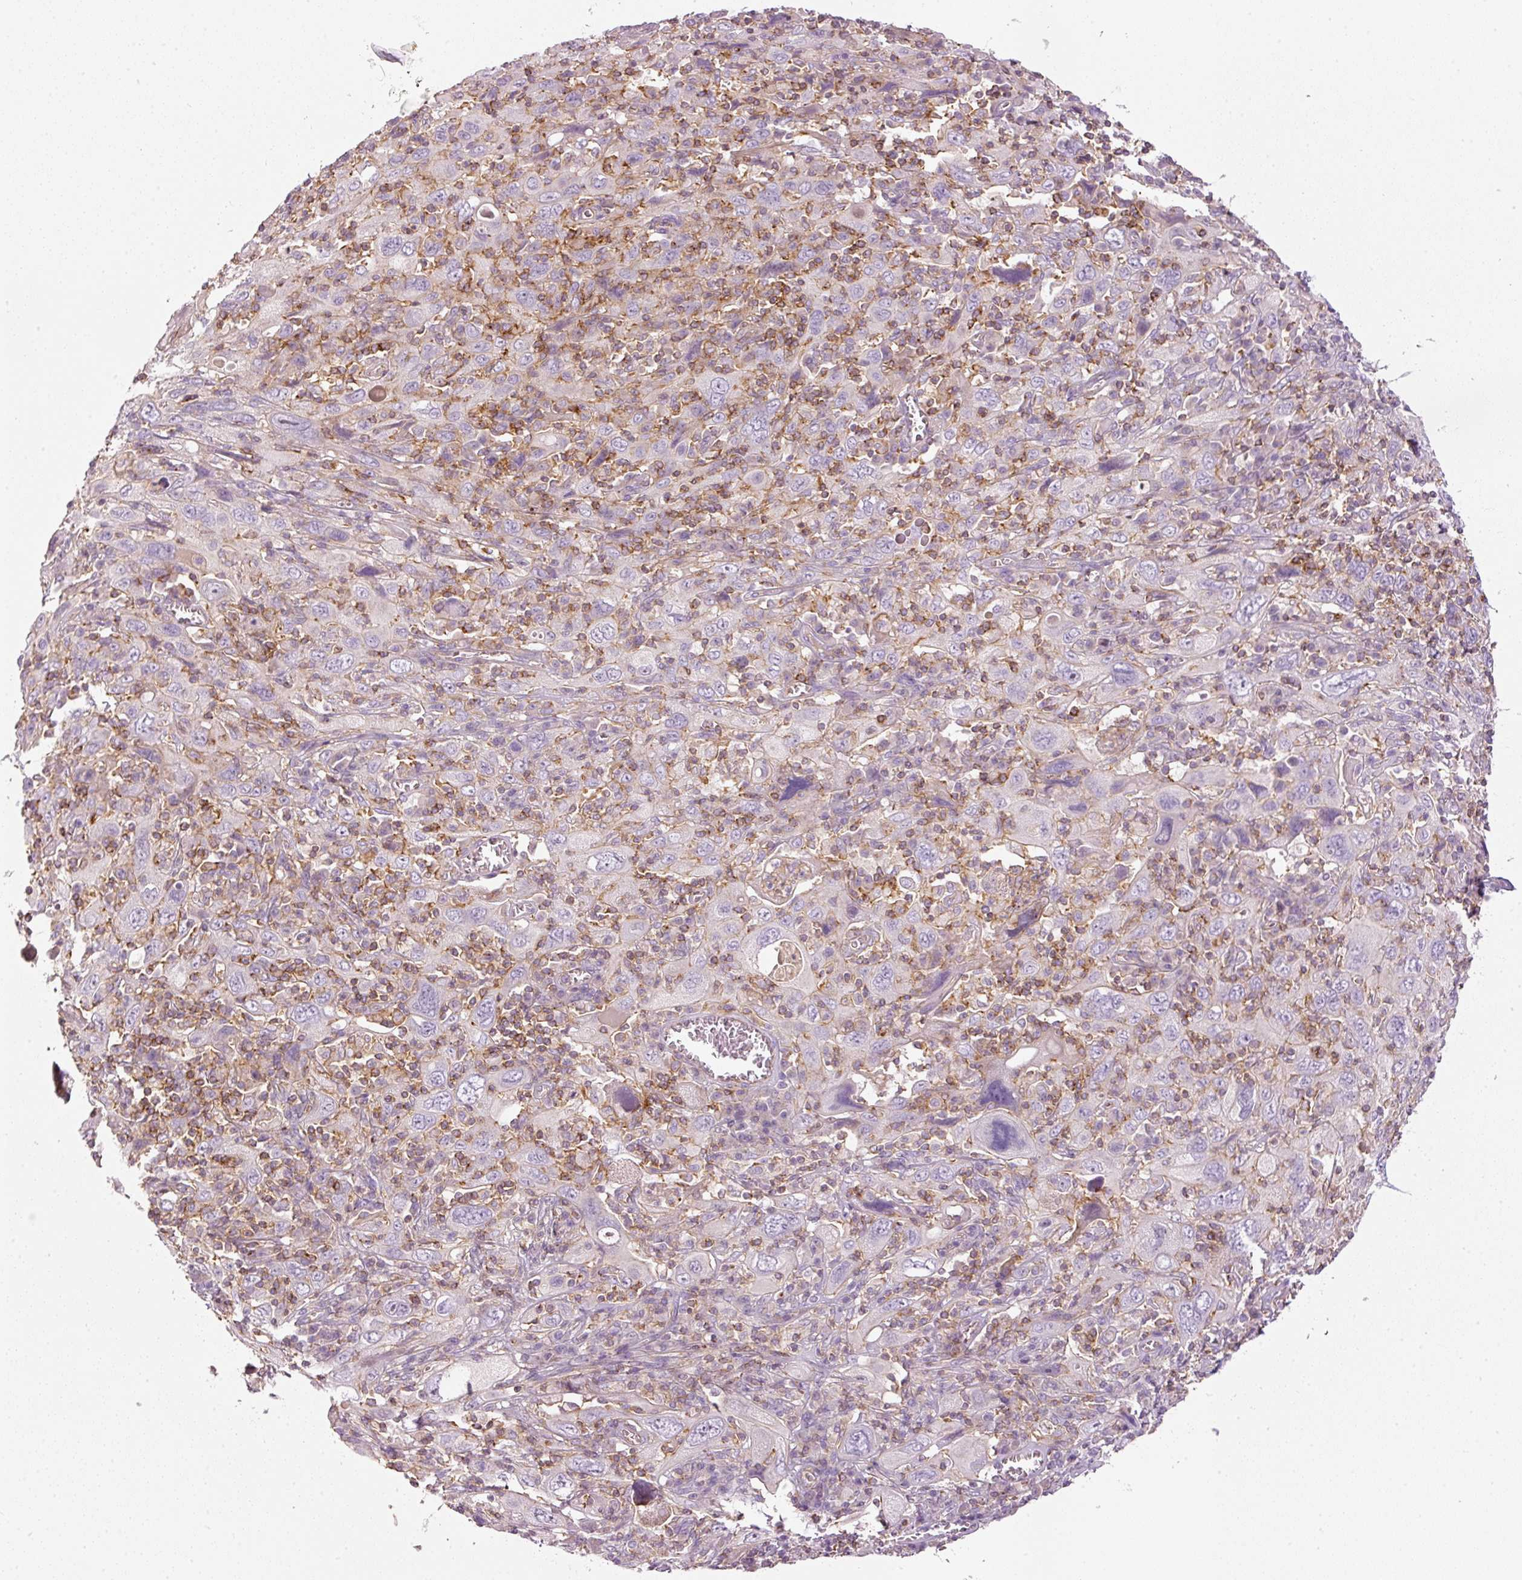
{"staining": {"intensity": "negative", "quantity": "none", "location": "none"}, "tissue": "cervical cancer", "cell_type": "Tumor cells", "image_type": "cancer", "snomed": [{"axis": "morphology", "description": "Squamous cell carcinoma, NOS"}, {"axis": "topography", "description": "Cervix"}], "caption": "IHC image of human cervical cancer stained for a protein (brown), which demonstrates no expression in tumor cells.", "gene": "SIPA1", "patient": {"sex": "female", "age": 46}}